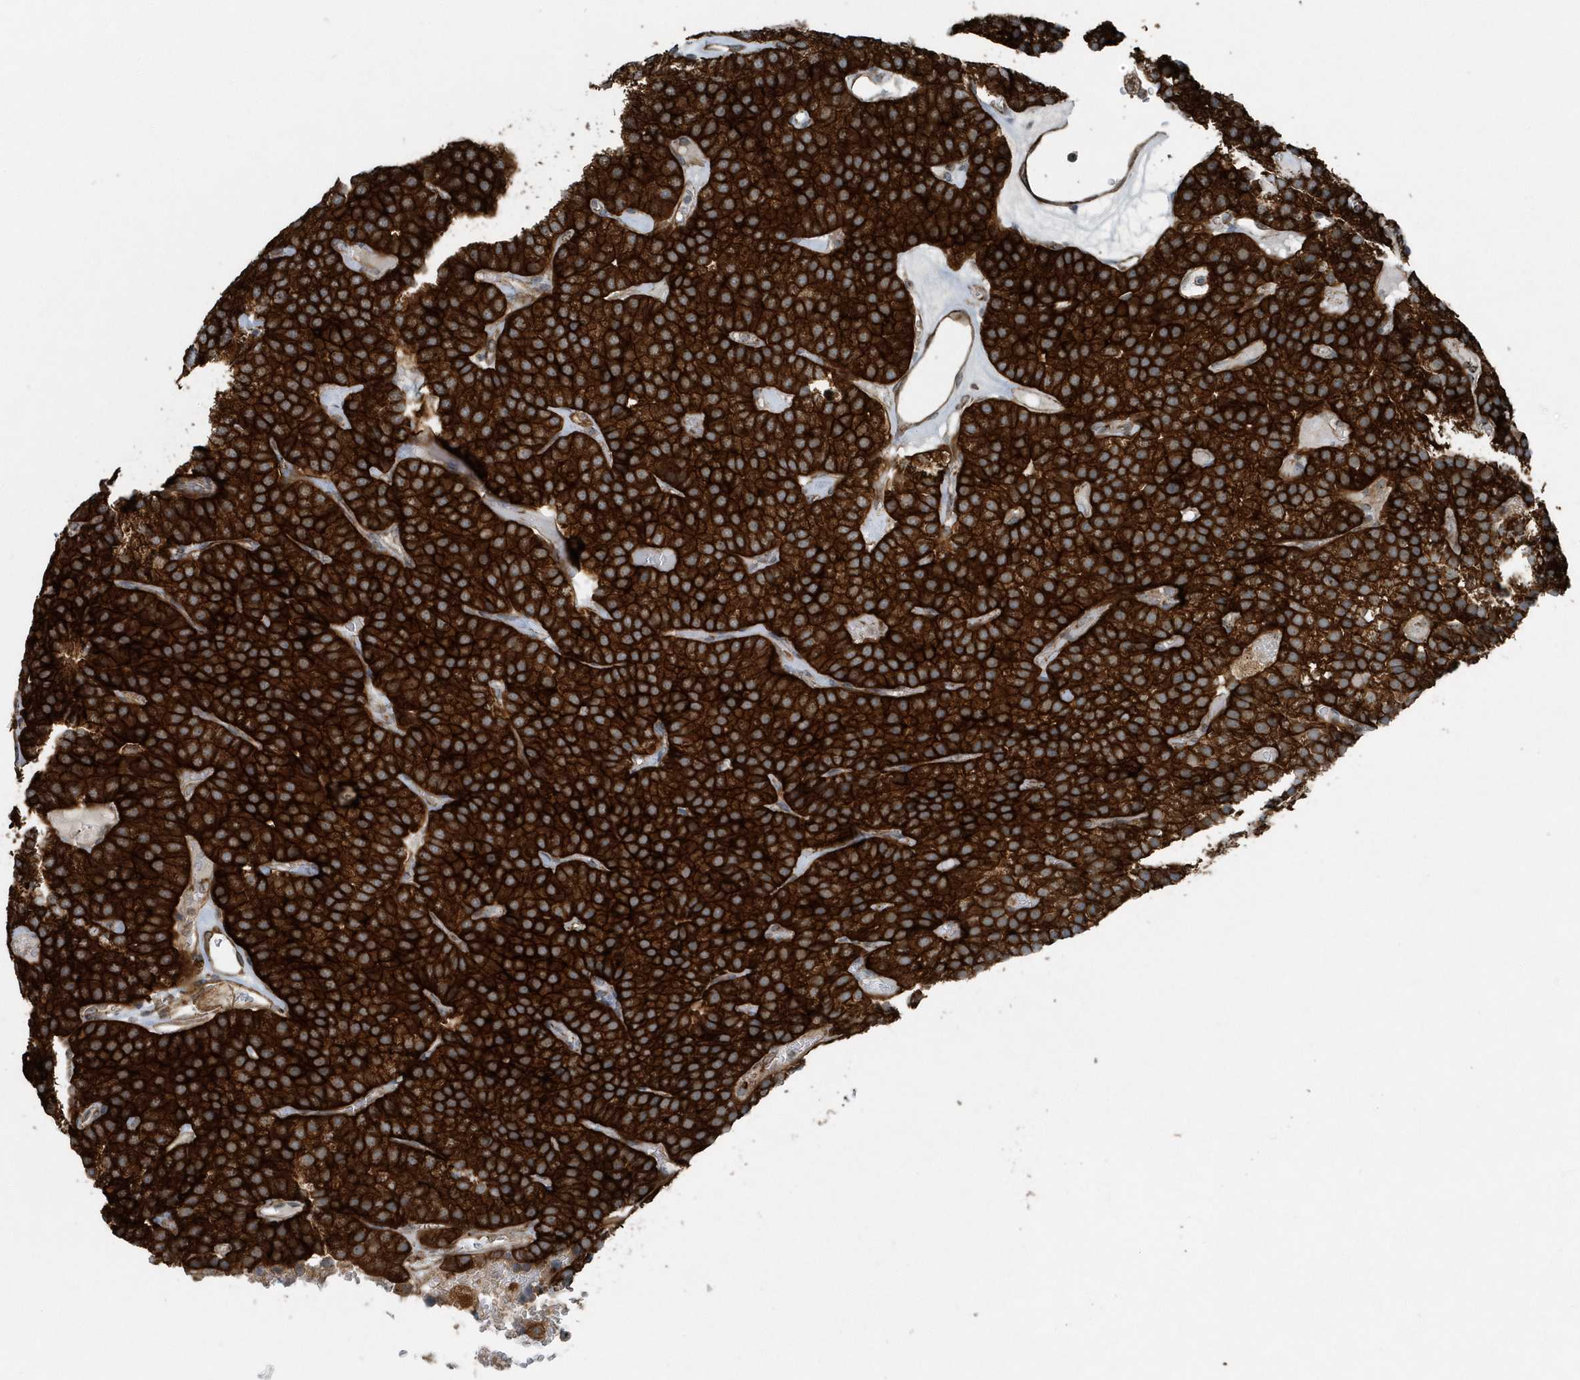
{"staining": {"intensity": "strong", "quantity": ">75%", "location": "cytoplasmic/membranous"}, "tissue": "parathyroid gland", "cell_type": "Glandular cells", "image_type": "normal", "snomed": [{"axis": "morphology", "description": "Normal tissue, NOS"}, {"axis": "morphology", "description": "Adenoma, NOS"}, {"axis": "topography", "description": "Parathyroid gland"}], "caption": "Brown immunohistochemical staining in normal parathyroid gland exhibits strong cytoplasmic/membranous expression in approximately >75% of glandular cells.", "gene": "GCC2", "patient": {"sex": "female", "age": 86}}